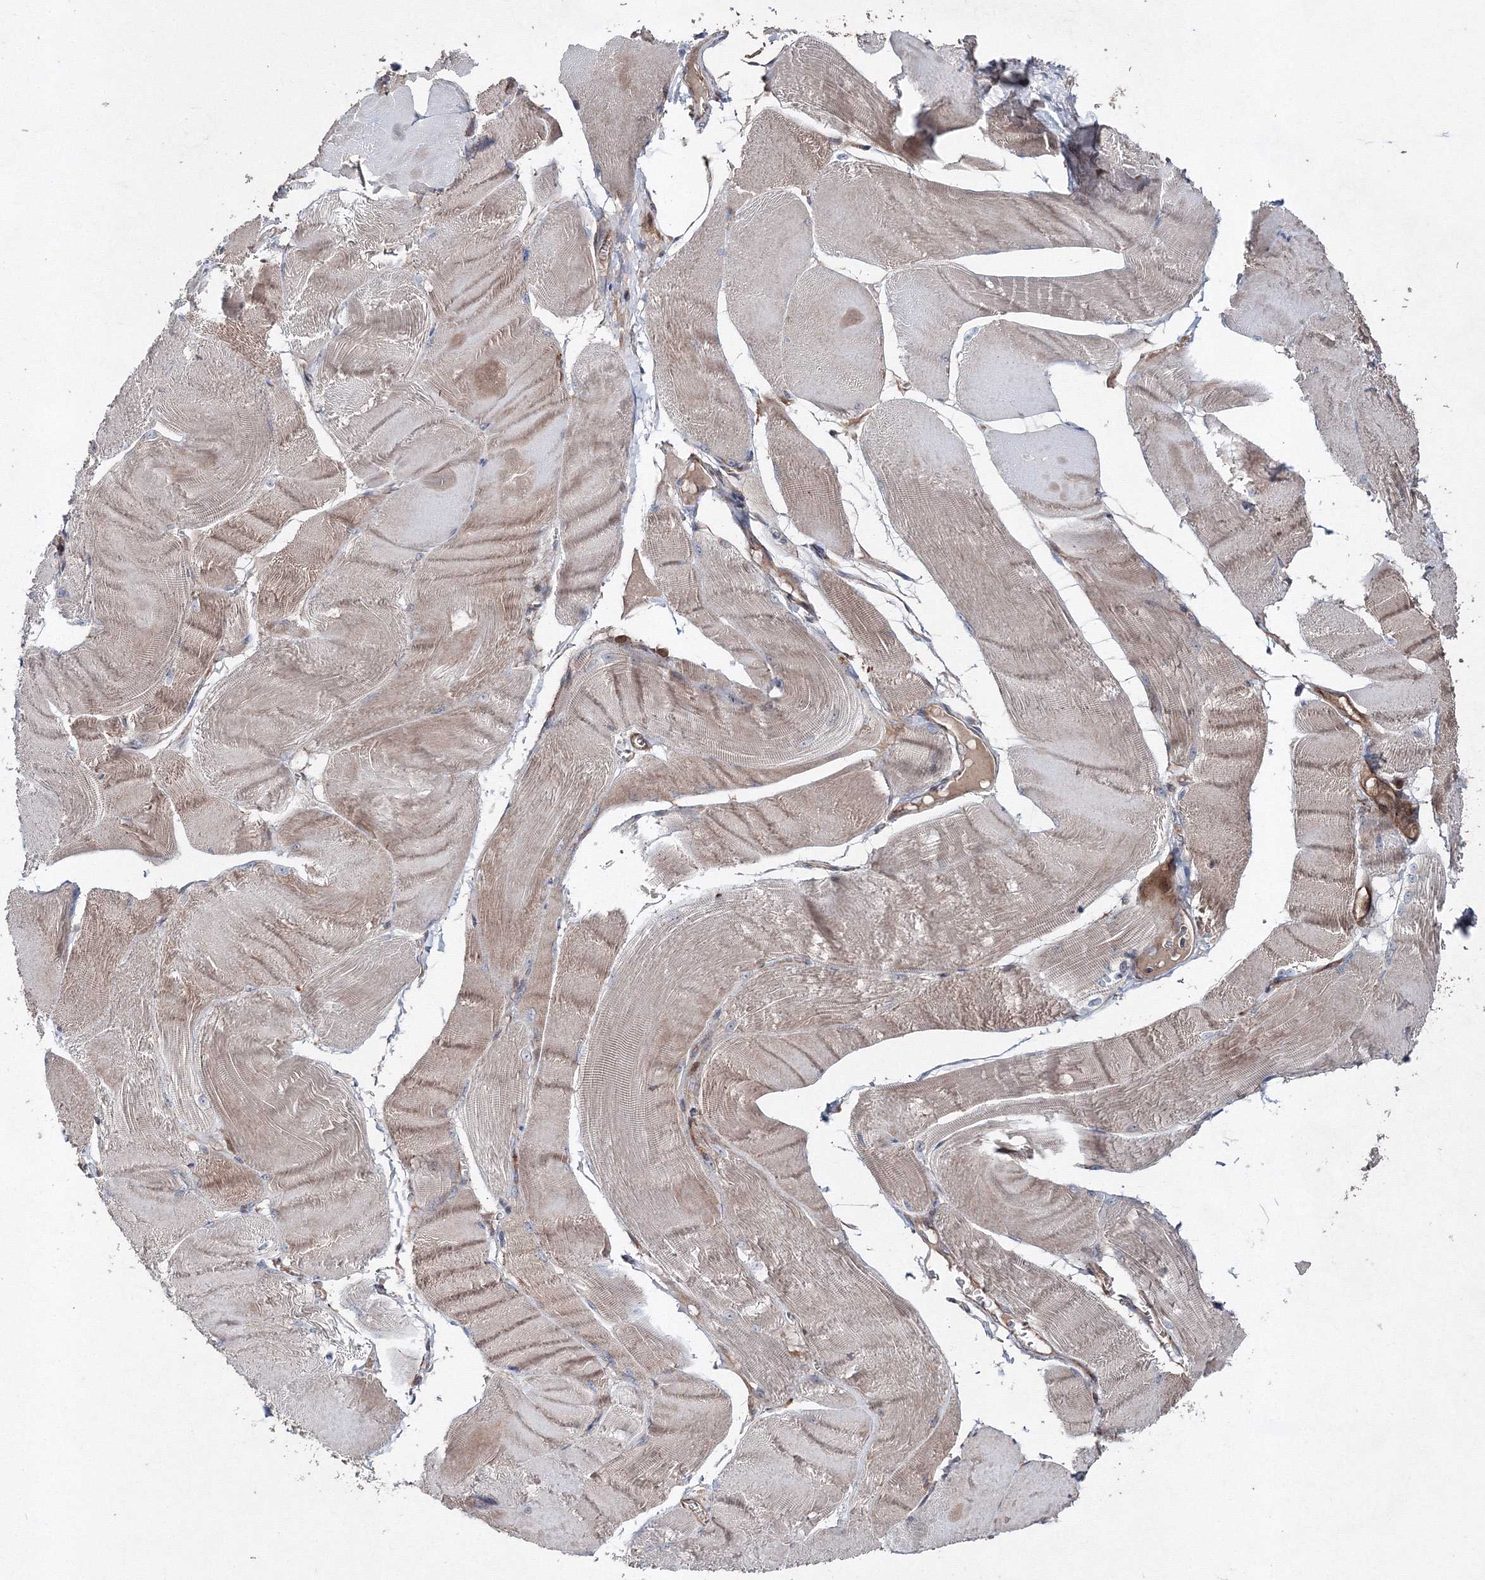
{"staining": {"intensity": "weak", "quantity": ">75%", "location": "cytoplasmic/membranous"}, "tissue": "skeletal muscle", "cell_type": "Myocytes", "image_type": "normal", "snomed": [{"axis": "morphology", "description": "Normal tissue, NOS"}, {"axis": "morphology", "description": "Basal cell carcinoma"}, {"axis": "topography", "description": "Skeletal muscle"}], "caption": "Skeletal muscle stained with DAB immunohistochemistry (IHC) shows low levels of weak cytoplasmic/membranous expression in approximately >75% of myocytes.", "gene": "GFM1", "patient": {"sex": "female", "age": 64}}